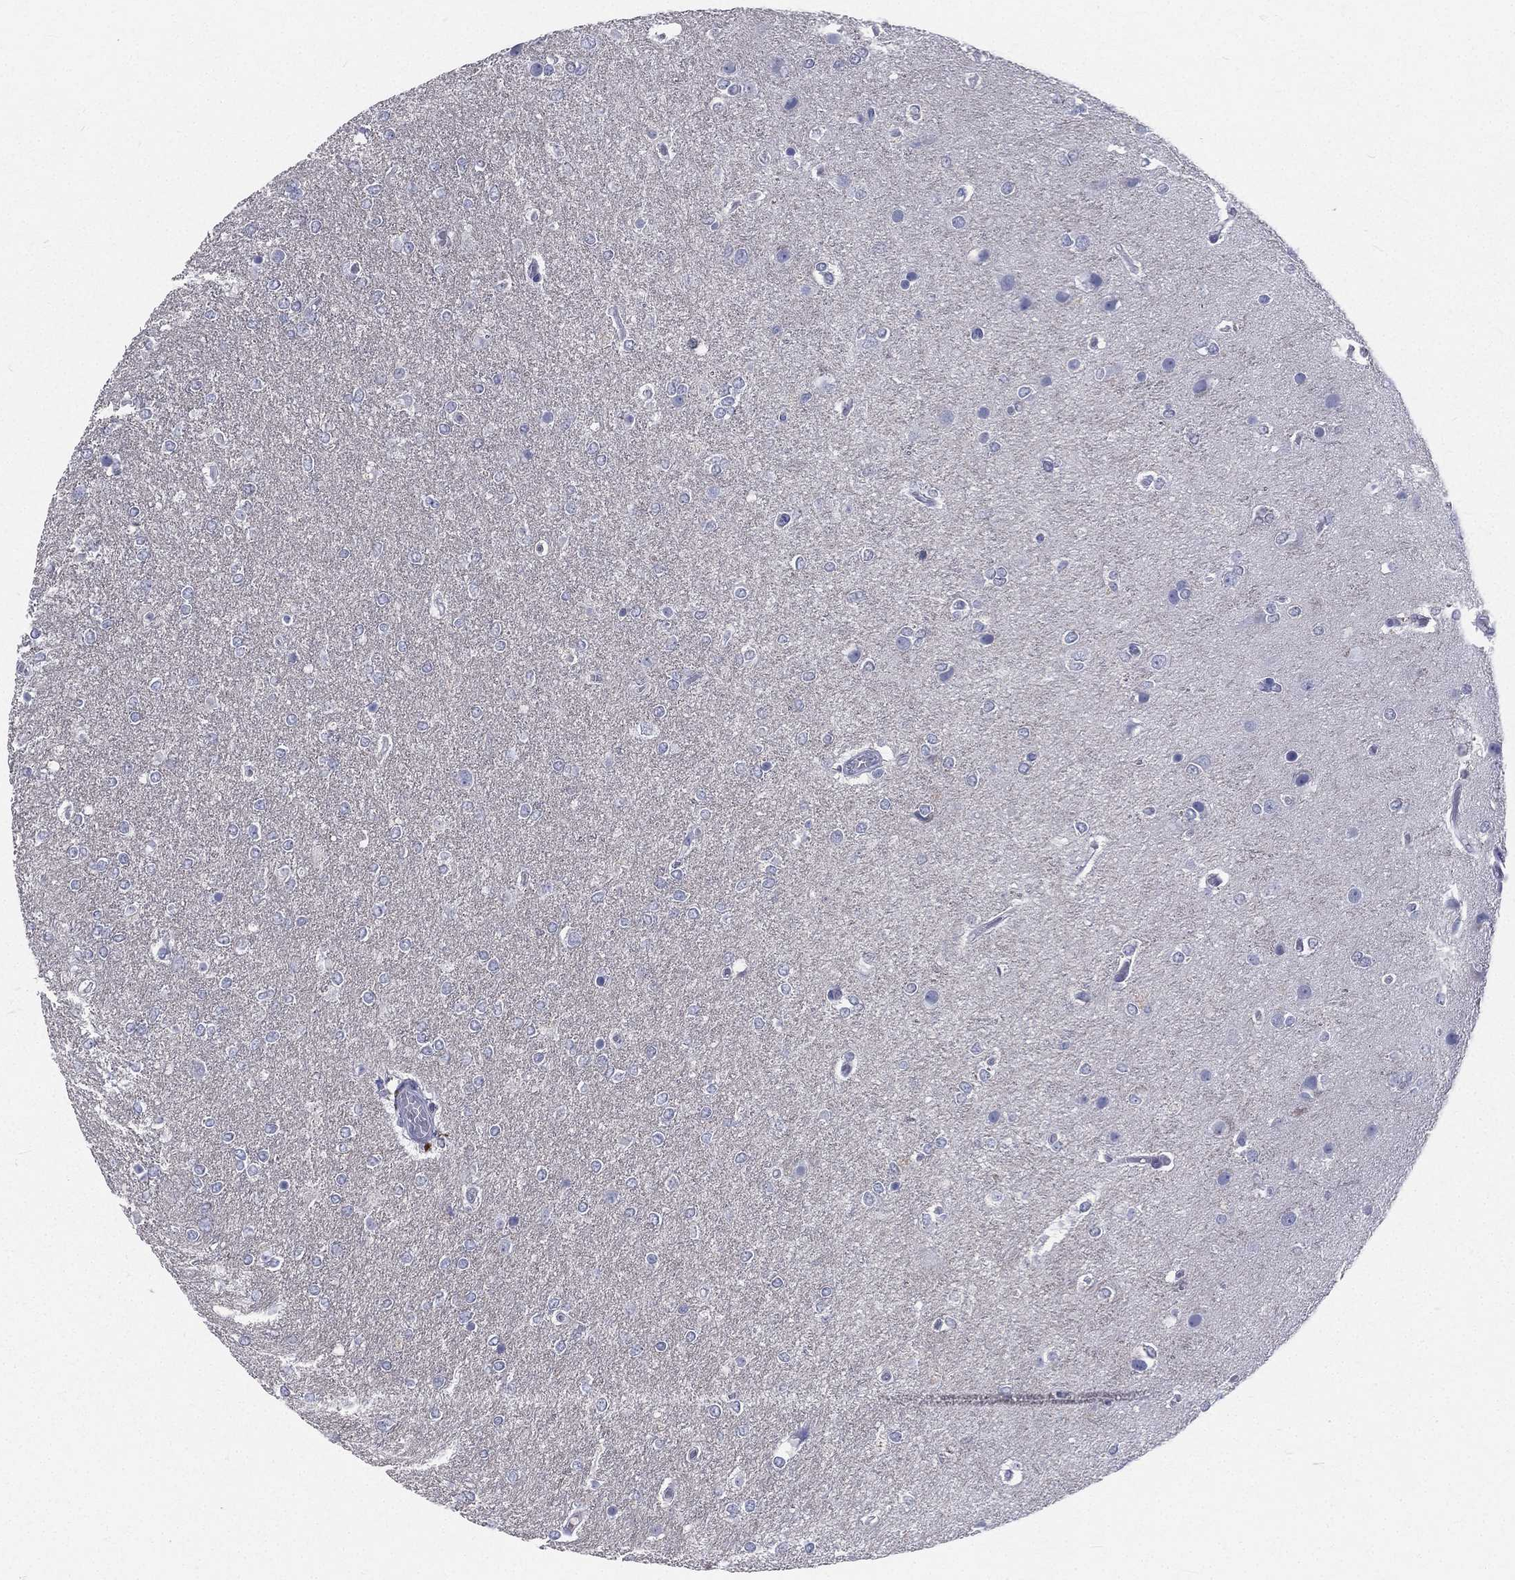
{"staining": {"intensity": "negative", "quantity": "none", "location": "none"}, "tissue": "glioma", "cell_type": "Tumor cells", "image_type": "cancer", "snomed": [{"axis": "morphology", "description": "Glioma, malignant, High grade"}, {"axis": "topography", "description": "Brain"}], "caption": "IHC image of human malignant high-grade glioma stained for a protein (brown), which demonstrates no positivity in tumor cells.", "gene": "CD3D", "patient": {"sex": "female", "age": 61}}